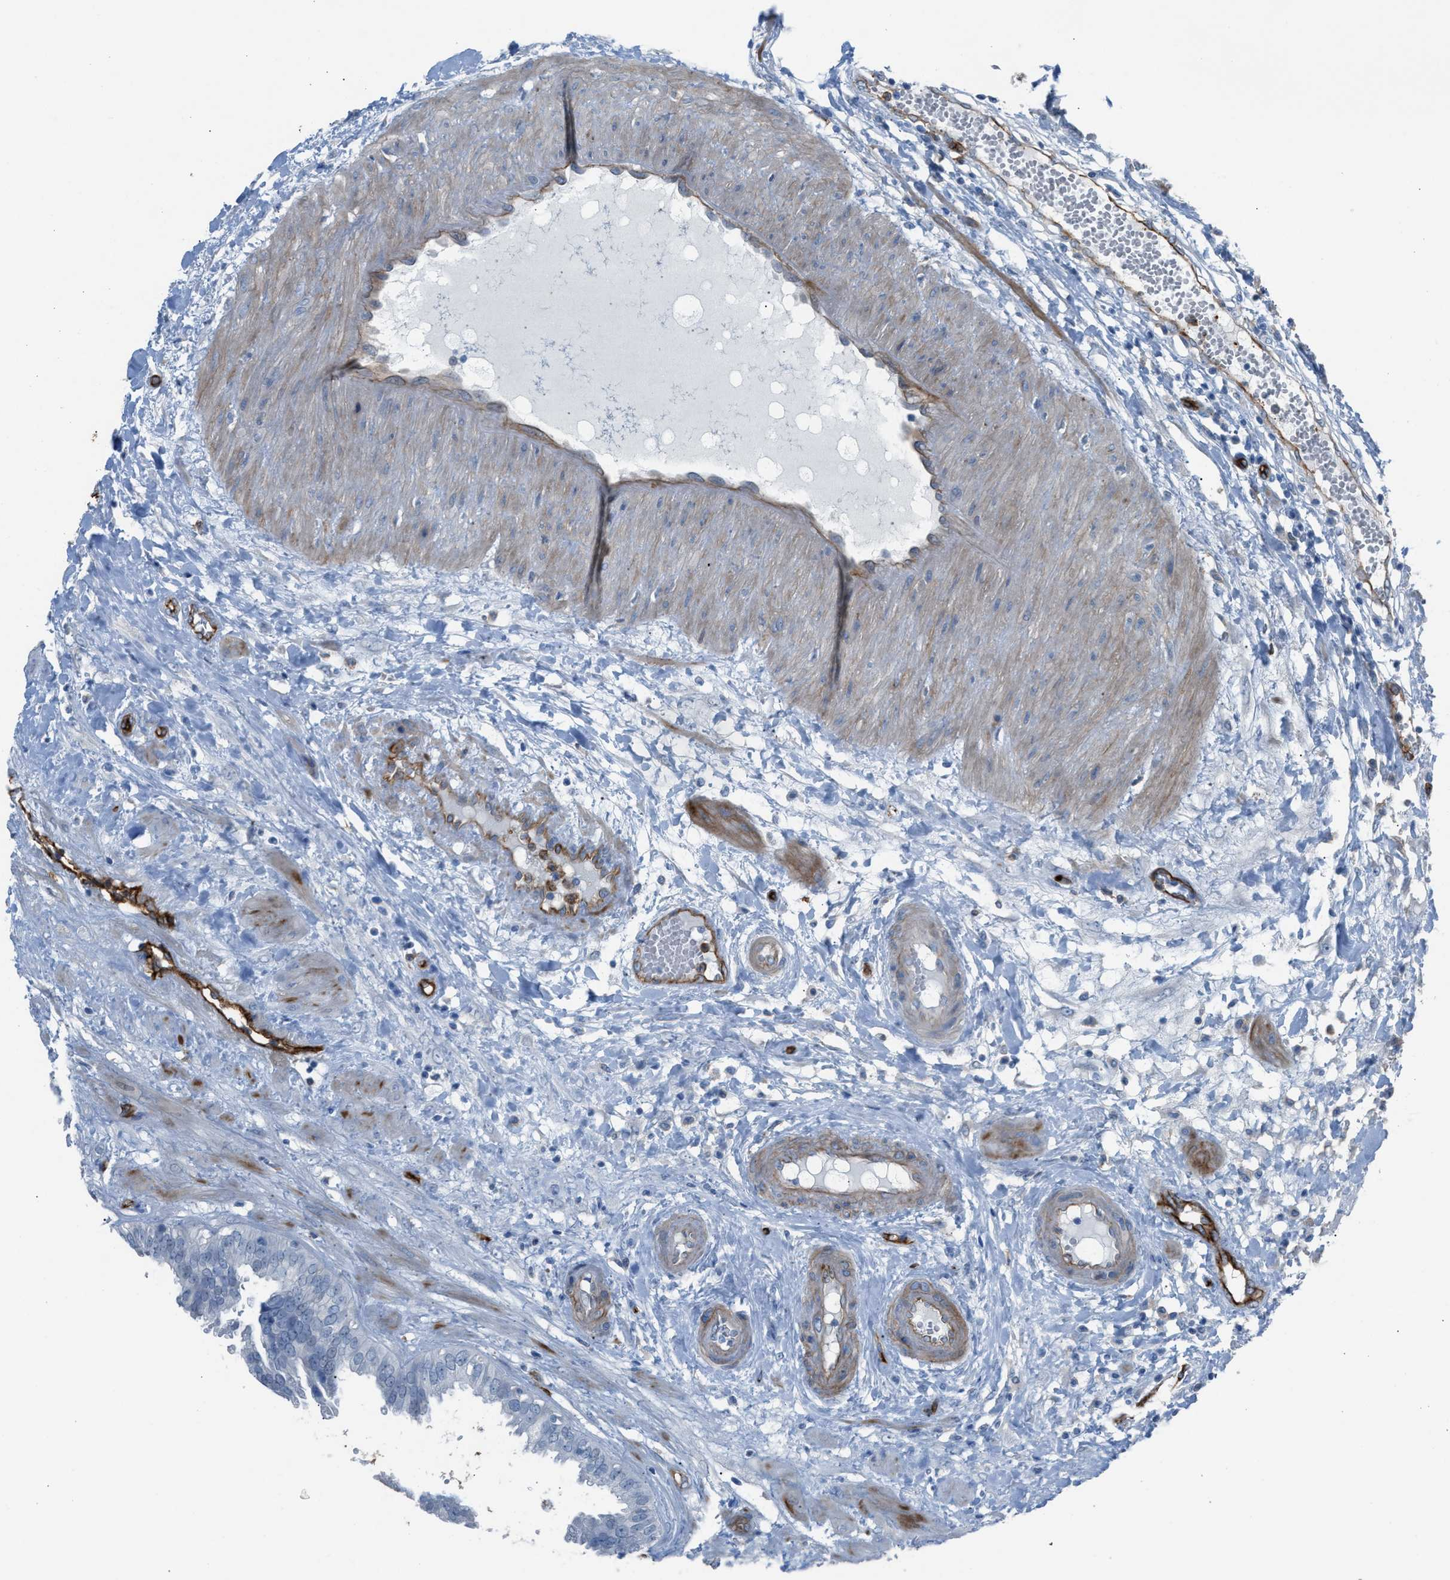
{"staining": {"intensity": "negative", "quantity": "none", "location": "none"}, "tissue": "seminal vesicle", "cell_type": "Glandular cells", "image_type": "normal", "snomed": [{"axis": "morphology", "description": "Normal tissue, NOS"}, {"axis": "morphology", "description": "Adenocarcinoma, High grade"}, {"axis": "topography", "description": "Prostate"}, {"axis": "topography", "description": "Seminal veicle"}], "caption": "Image shows no protein staining in glandular cells of normal seminal vesicle. Nuclei are stained in blue.", "gene": "DYSF", "patient": {"sex": "male", "age": 55}}